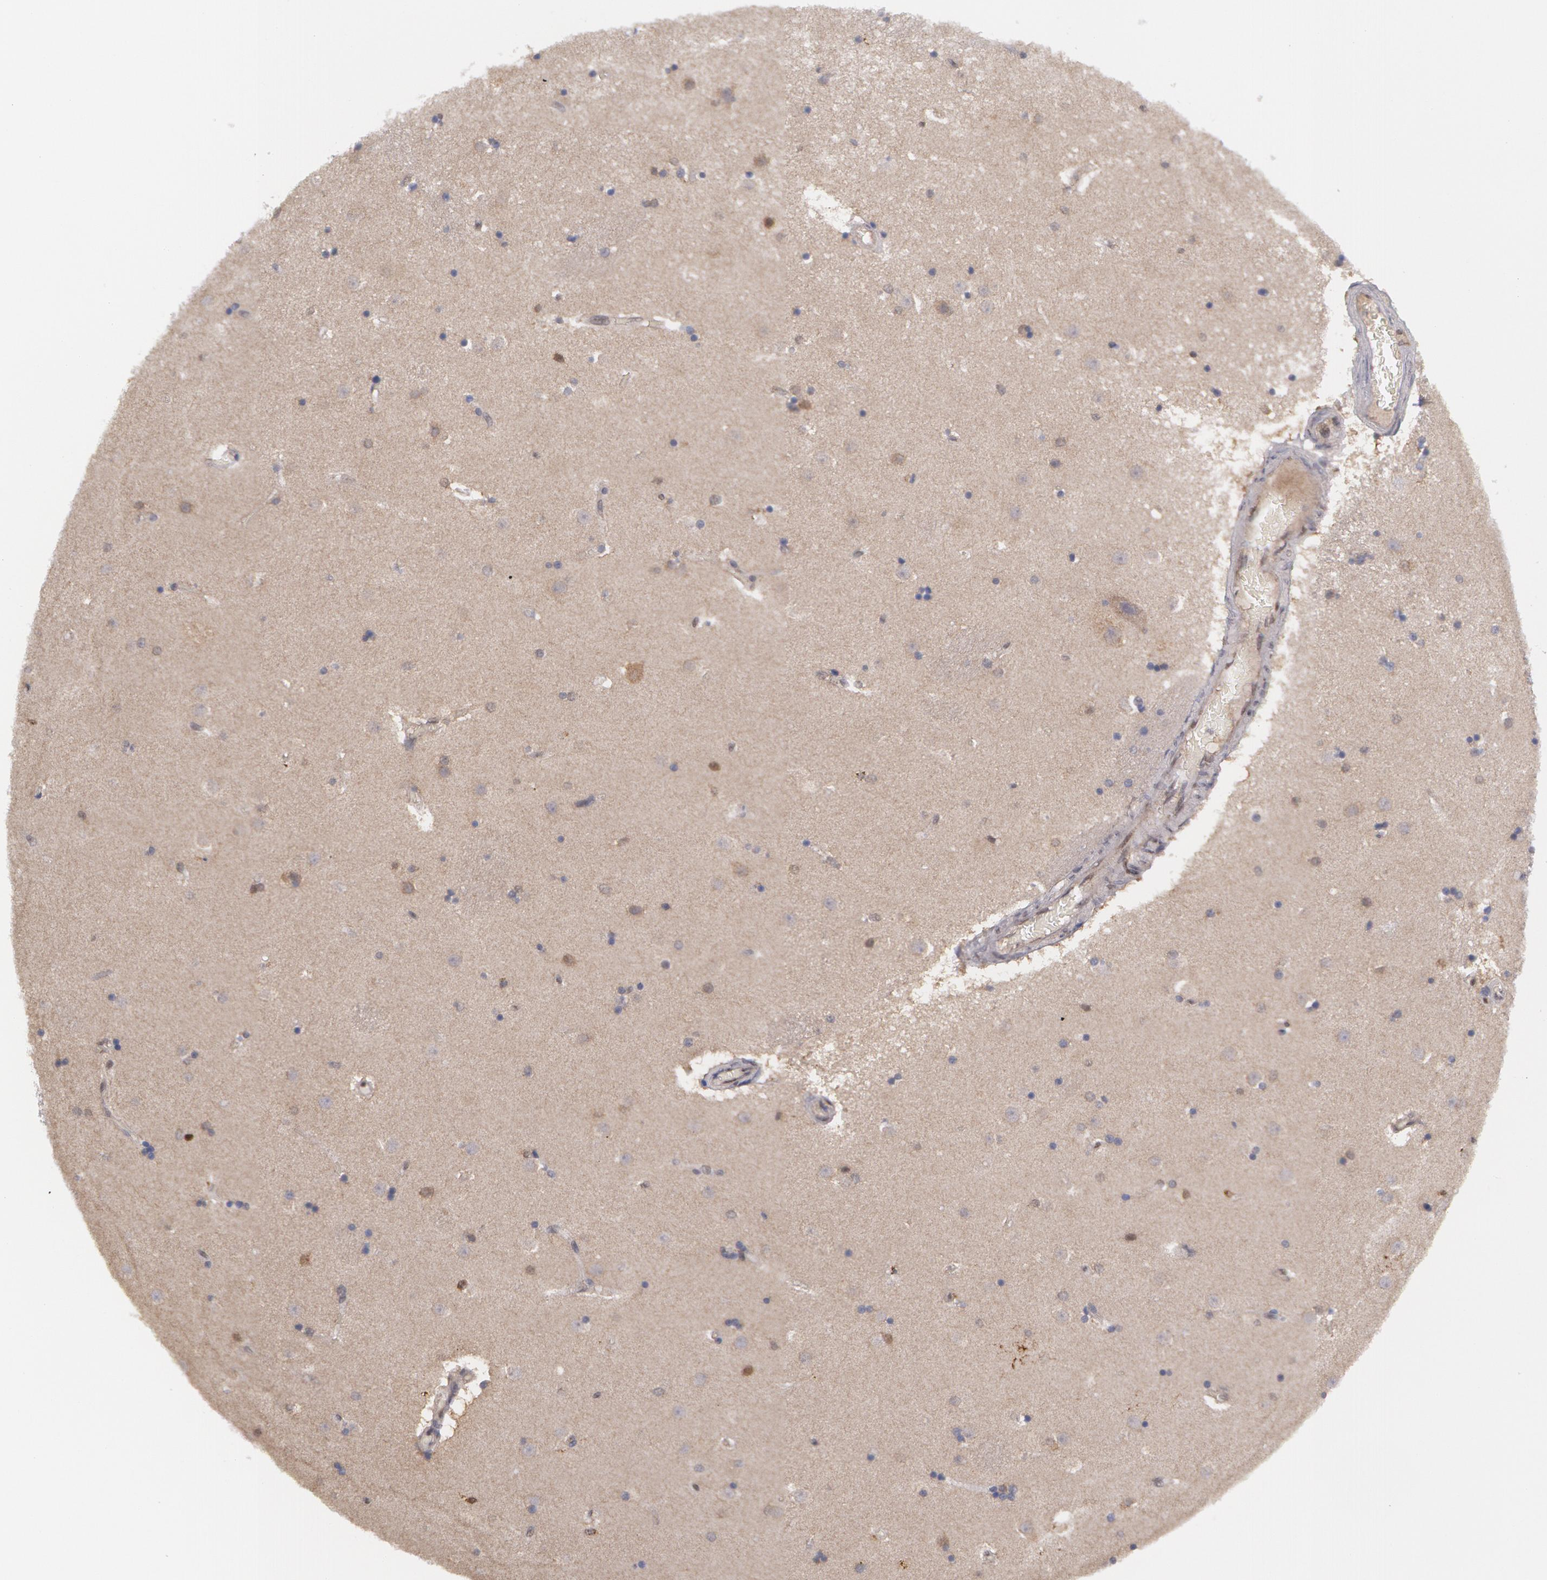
{"staining": {"intensity": "weak", "quantity": "25%-75%", "location": "cytoplasmic/membranous"}, "tissue": "caudate", "cell_type": "Glial cells", "image_type": "normal", "snomed": [{"axis": "morphology", "description": "Normal tissue, NOS"}, {"axis": "topography", "description": "Lateral ventricle wall"}], "caption": "Immunohistochemical staining of normal caudate displays low levels of weak cytoplasmic/membranous positivity in about 25%-75% of glial cells.", "gene": "TXNRD1", "patient": {"sex": "female", "age": 54}}